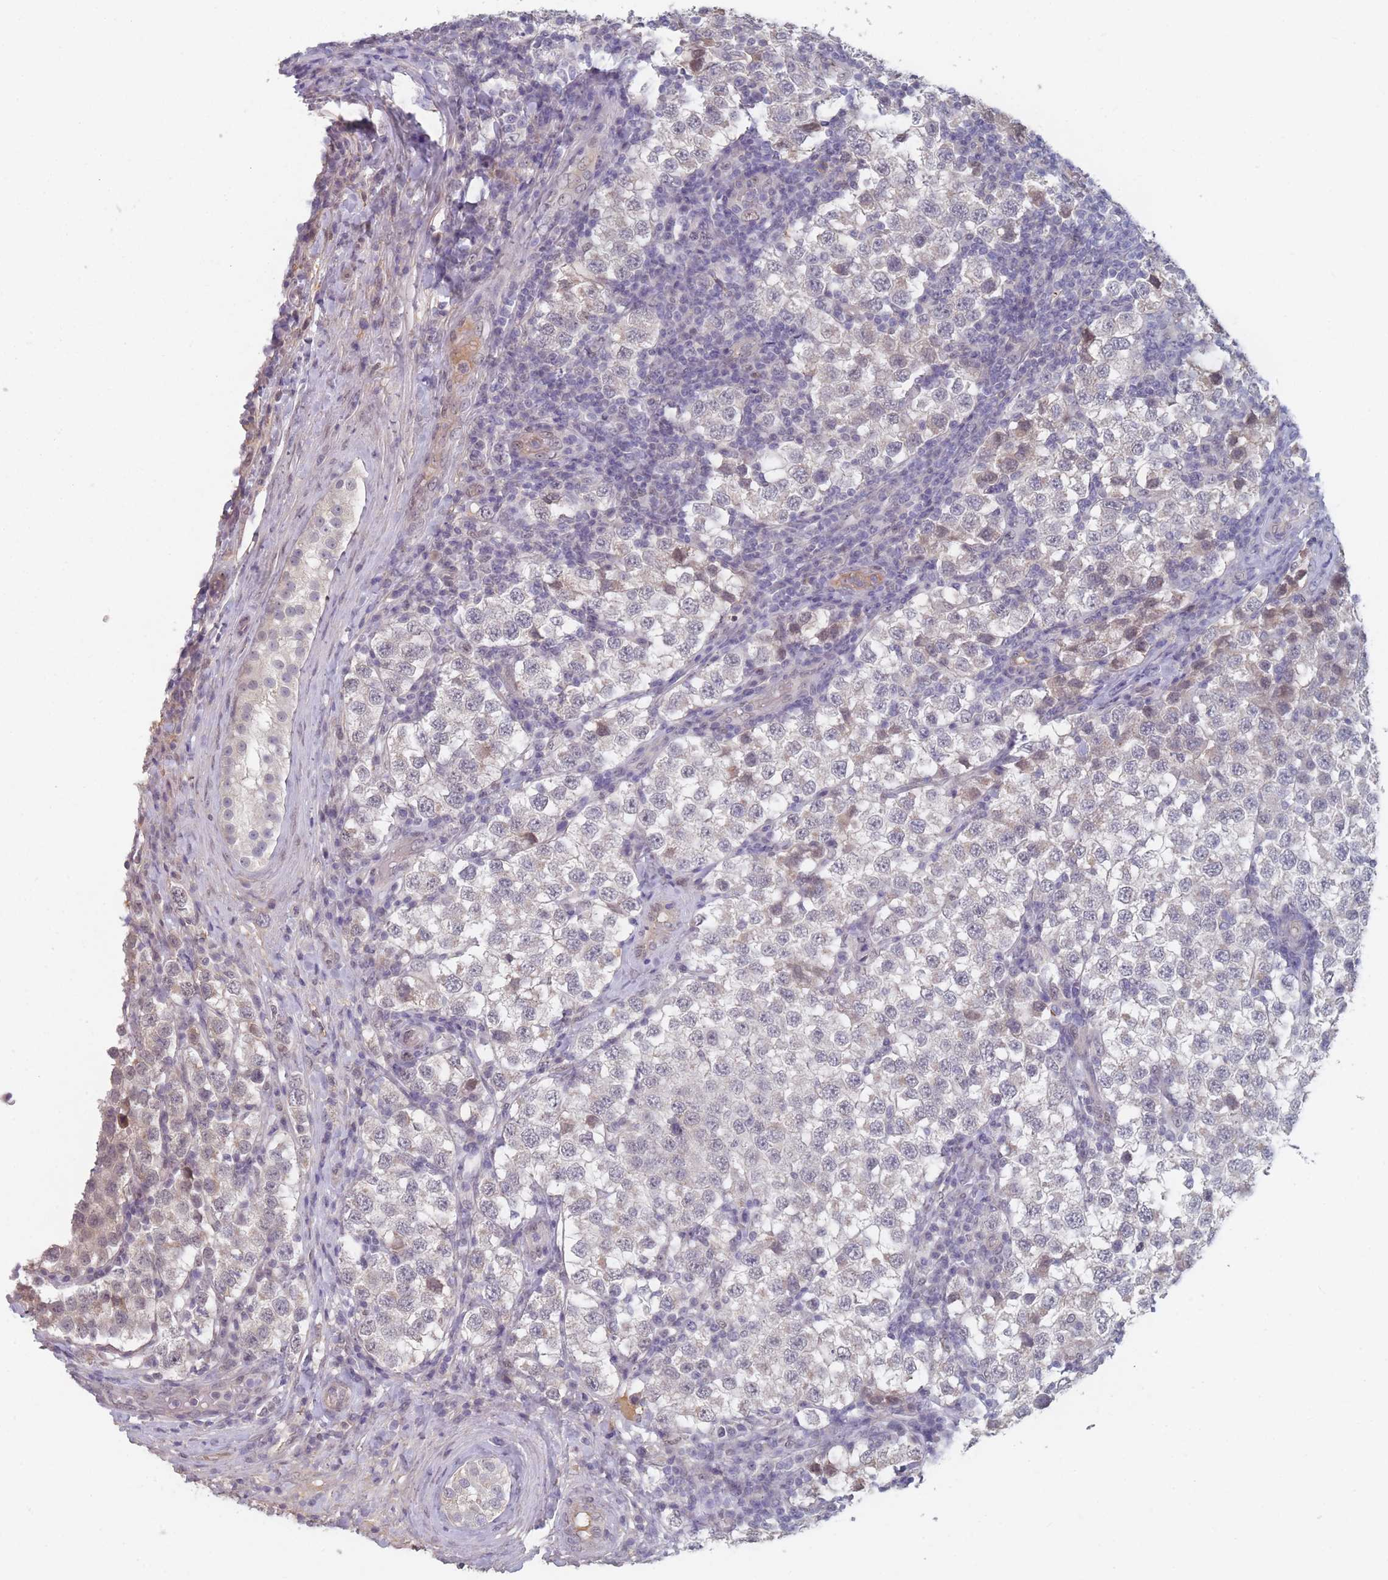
{"staining": {"intensity": "negative", "quantity": "none", "location": "none"}, "tissue": "testis cancer", "cell_type": "Tumor cells", "image_type": "cancer", "snomed": [{"axis": "morphology", "description": "Seminoma, NOS"}, {"axis": "topography", "description": "Testis"}], "caption": "The image demonstrates no staining of tumor cells in testis cancer.", "gene": "ANKRD10", "patient": {"sex": "male", "age": 34}}